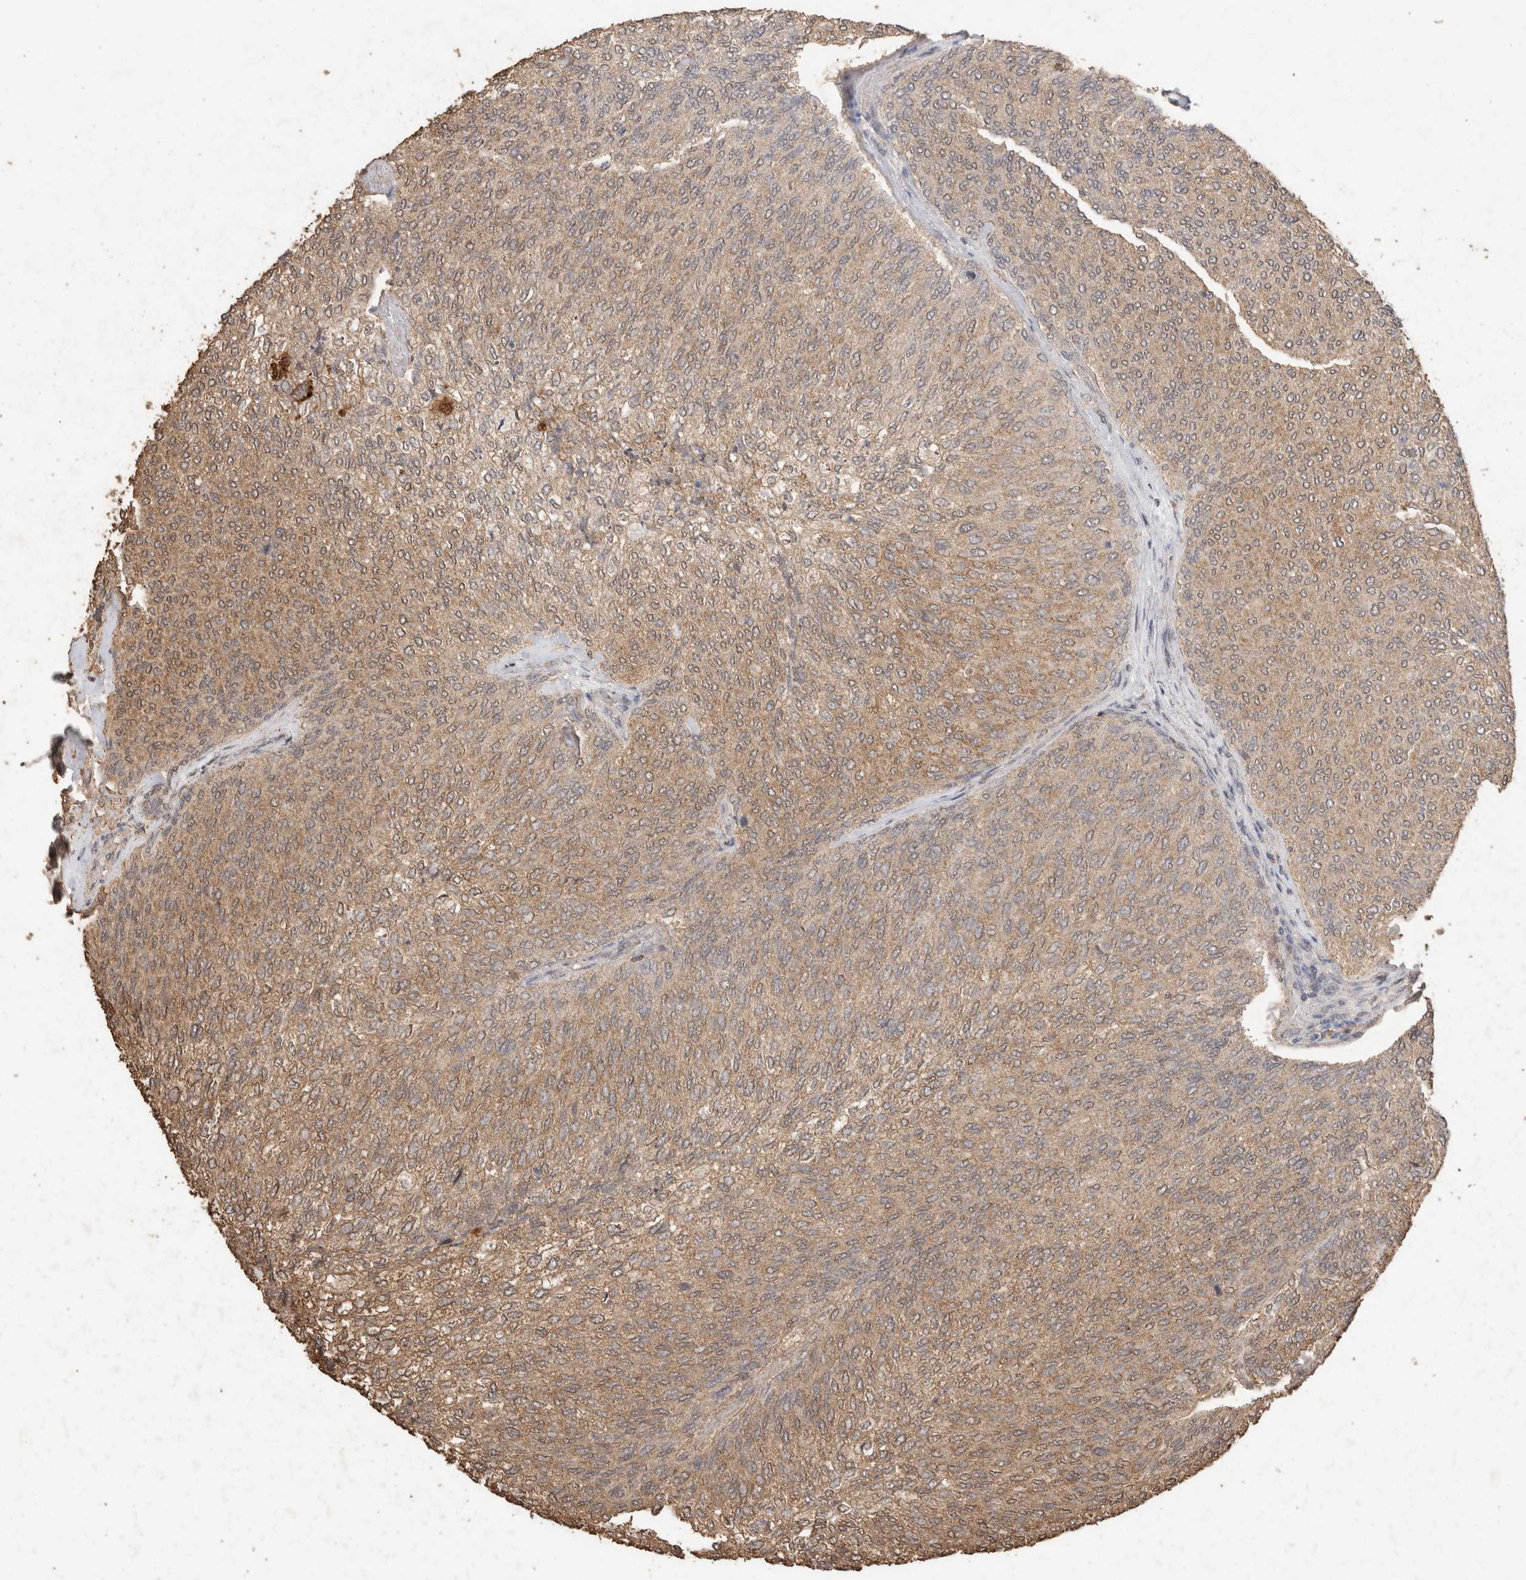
{"staining": {"intensity": "weak", "quantity": ">75%", "location": "cytoplasmic/membranous"}, "tissue": "urothelial cancer", "cell_type": "Tumor cells", "image_type": "cancer", "snomed": [{"axis": "morphology", "description": "Urothelial carcinoma, Low grade"}, {"axis": "topography", "description": "Urinary bladder"}], "caption": "This is an image of immunohistochemistry (IHC) staining of urothelial cancer, which shows weak expression in the cytoplasmic/membranous of tumor cells.", "gene": "CX3CL1", "patient": {"sex": "female", "age": 79}}